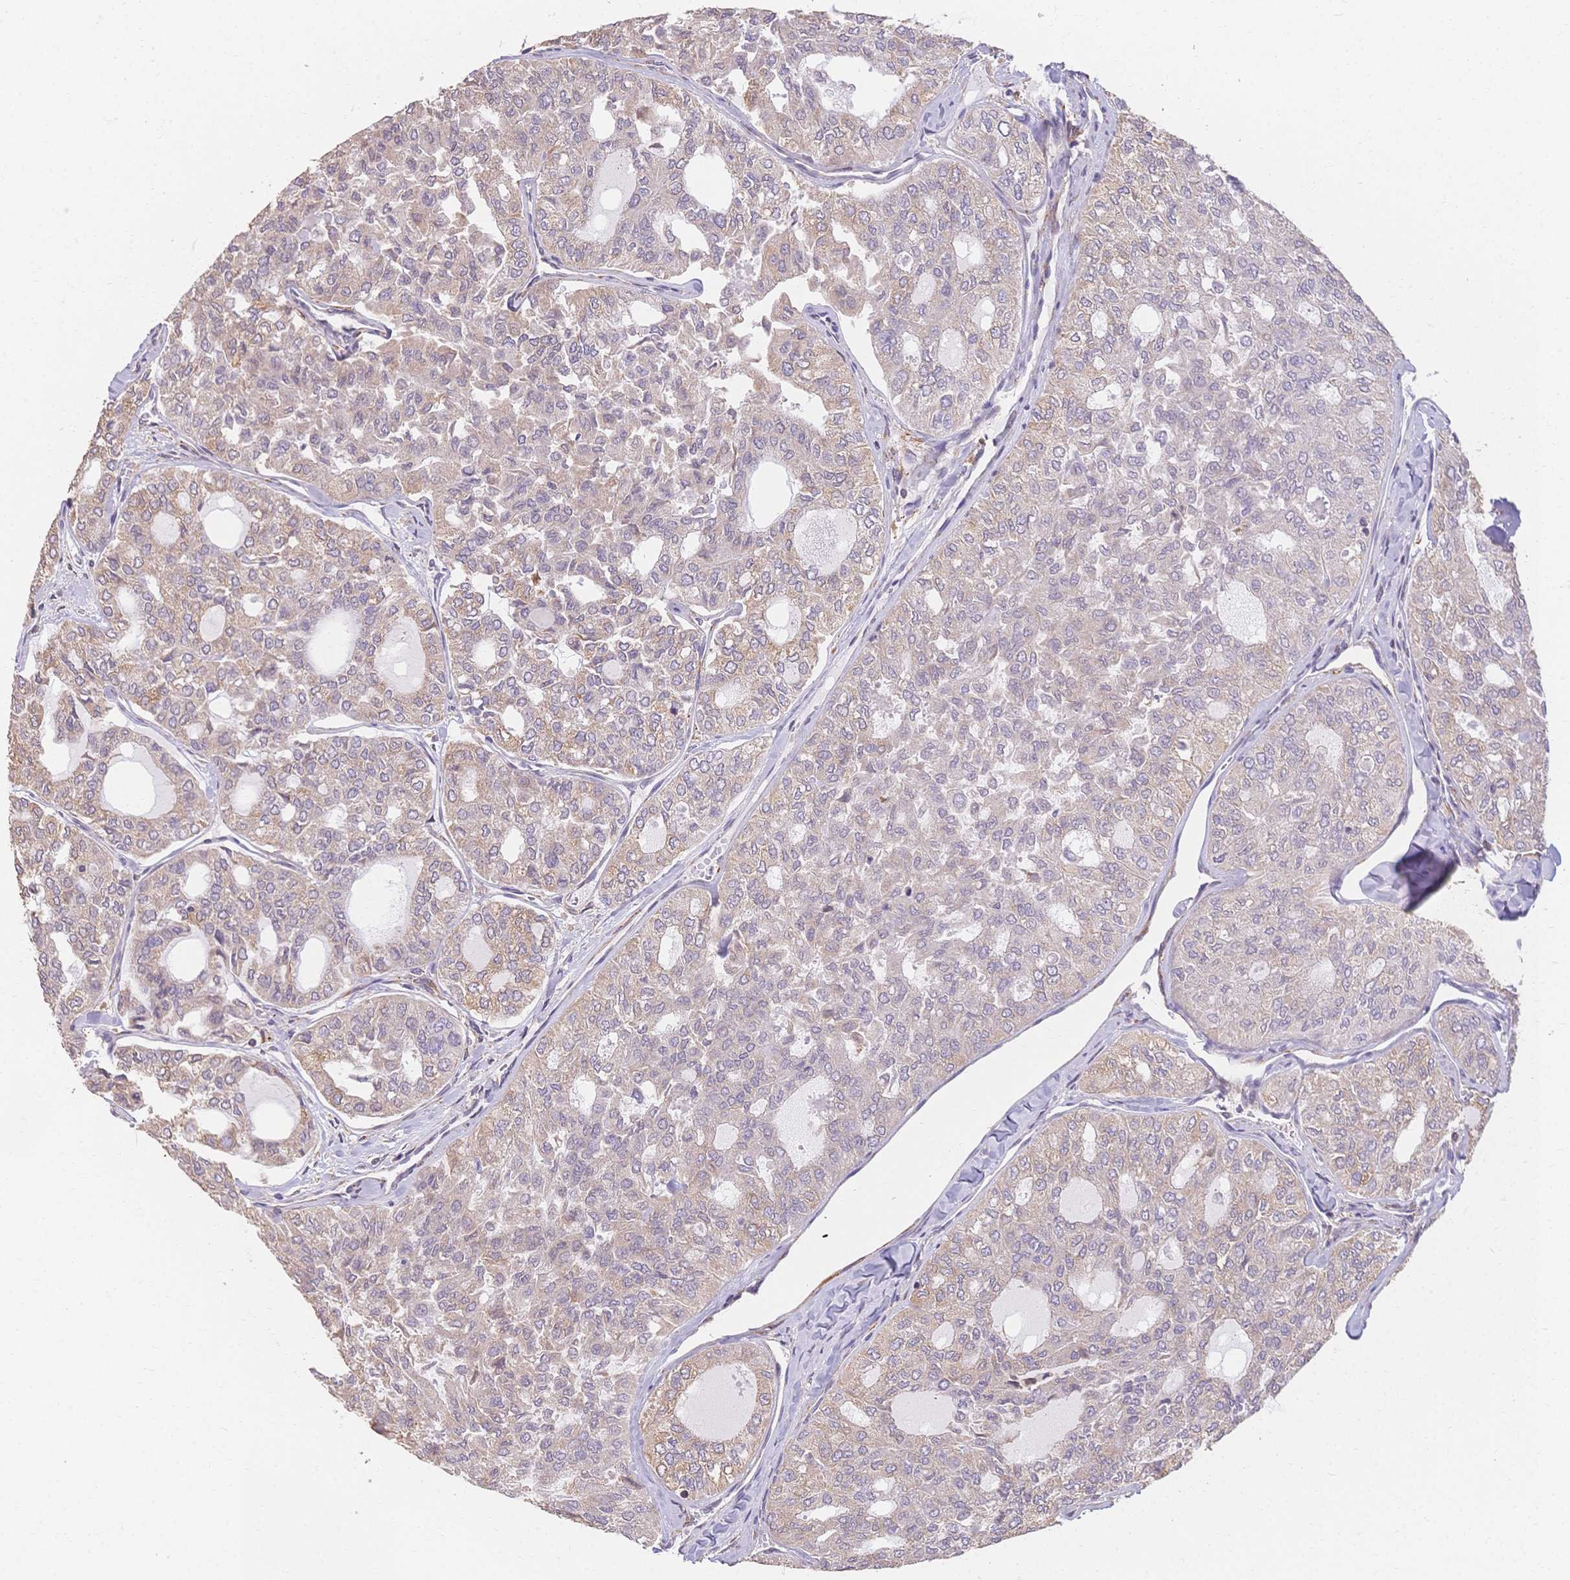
{"staining": {"intensity": "moderate", "quantity": "25%-75%", "location": "cytoplasmic/membranous"}, "tissue": "thyroid cancer", "cell_type": "Tumor cells", "image_type": "cancer", "snomed": [{"axis": "morphology", "description": "Follicular adenoma carcinoma, NOS"}, {"axis": "topography", "description": "Thyroid gland"}], "caption": "This micrograph reveals immunohistochemistry (IHC) staining of human thyroid cancer (follicular adenoma carcinoma), with medium moderate cytoplasmic/membranous staining in about 25%-75% of tumor cells.", "gene": "HS3ST5", "patient": {"sex": "male", "age": 75}}